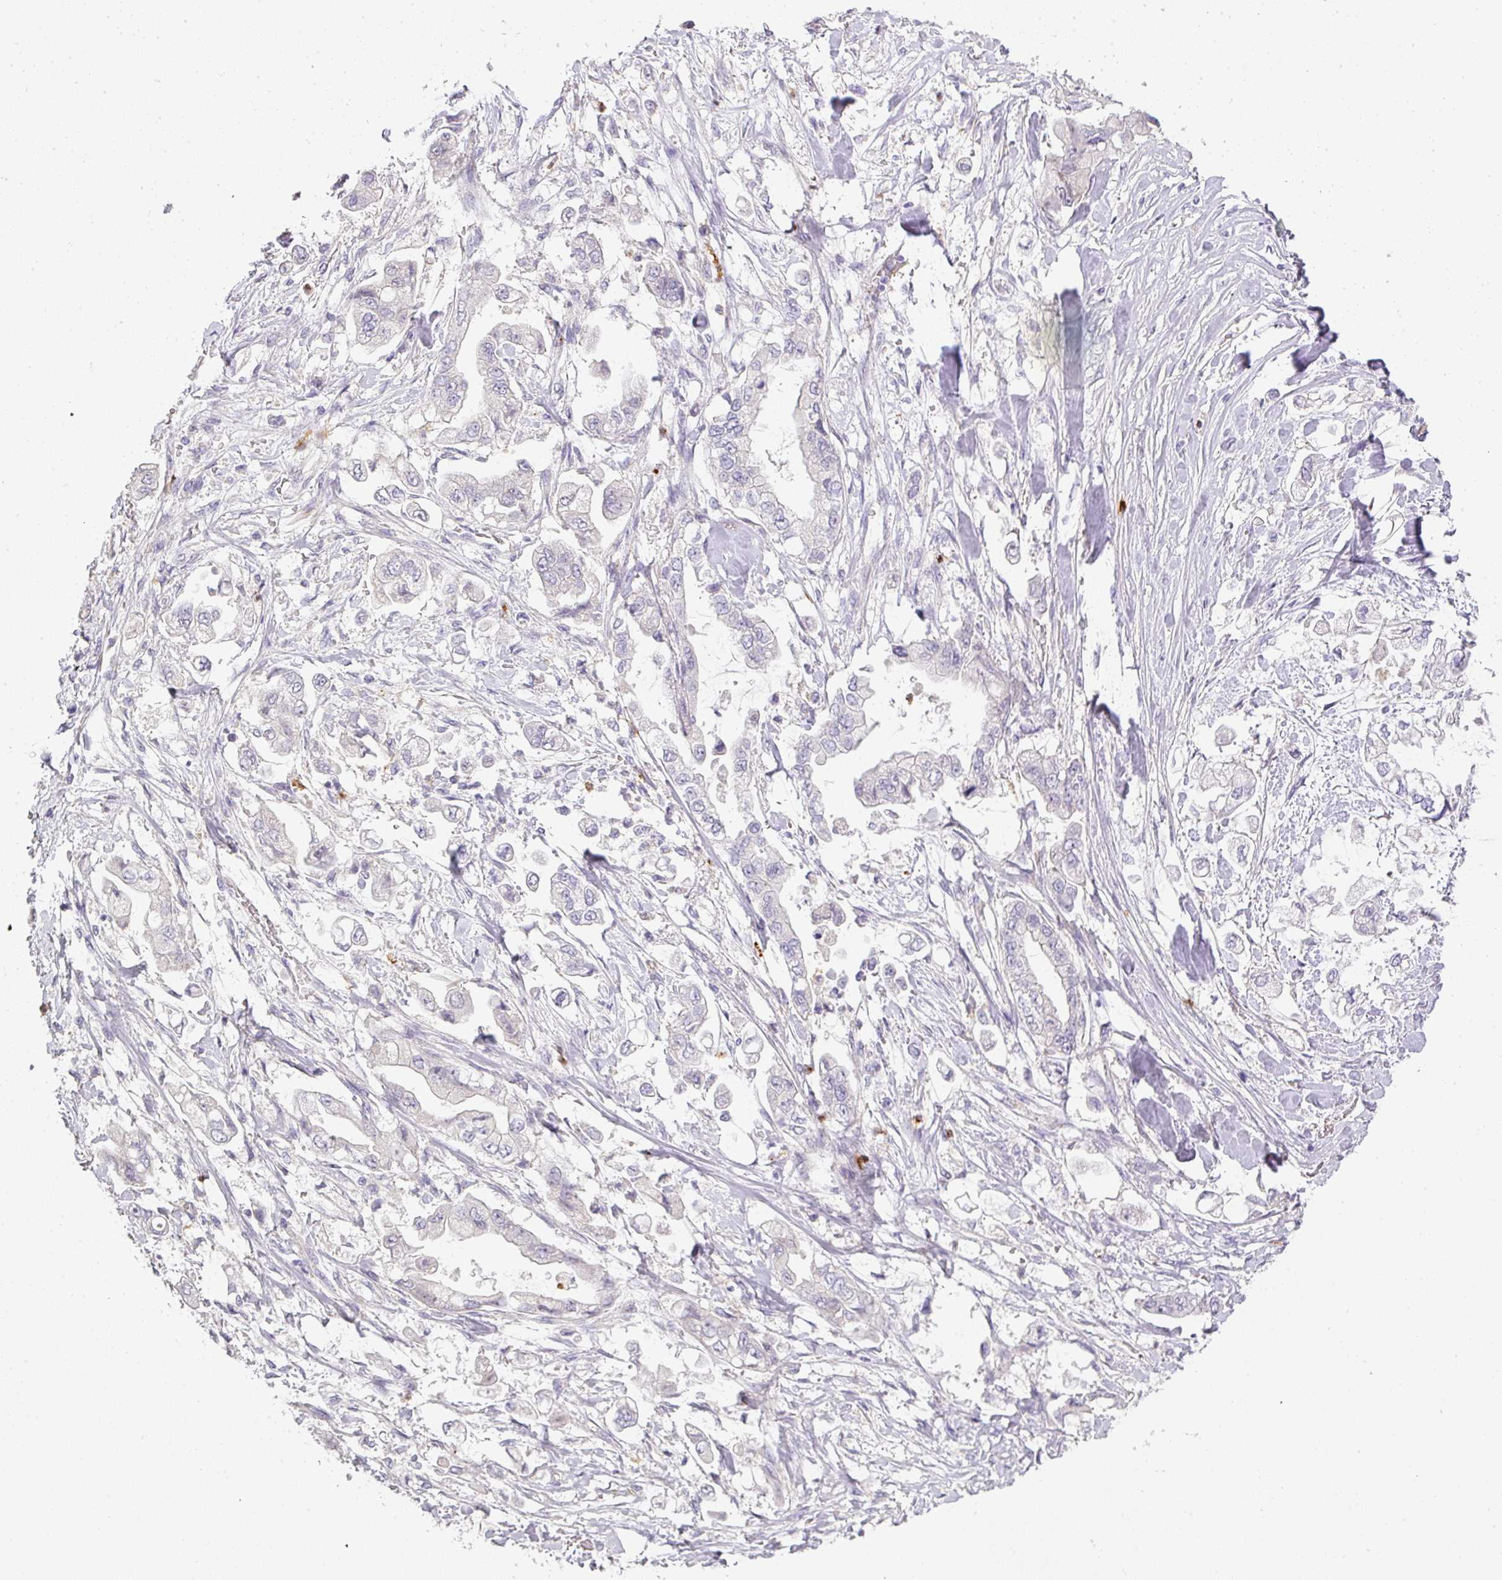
{"staining": {"intensity": "negative", "quantity": "none", "location": "none"}, "tissue": "stomach cancer", "cell_type": "Tumor cells", "image_type": "cancer", "snomed": [{"axis": "morphology", "description": "Adenocarcinoma, NOS"}, {"axis": "topography", "description": "Stomach"}], "caption": "Tumor cells show no significant protein staining in stomach cancer (adenocarcinoma).", "gene": "HHEX", "patient": {"sex": "male", "age": 62}}